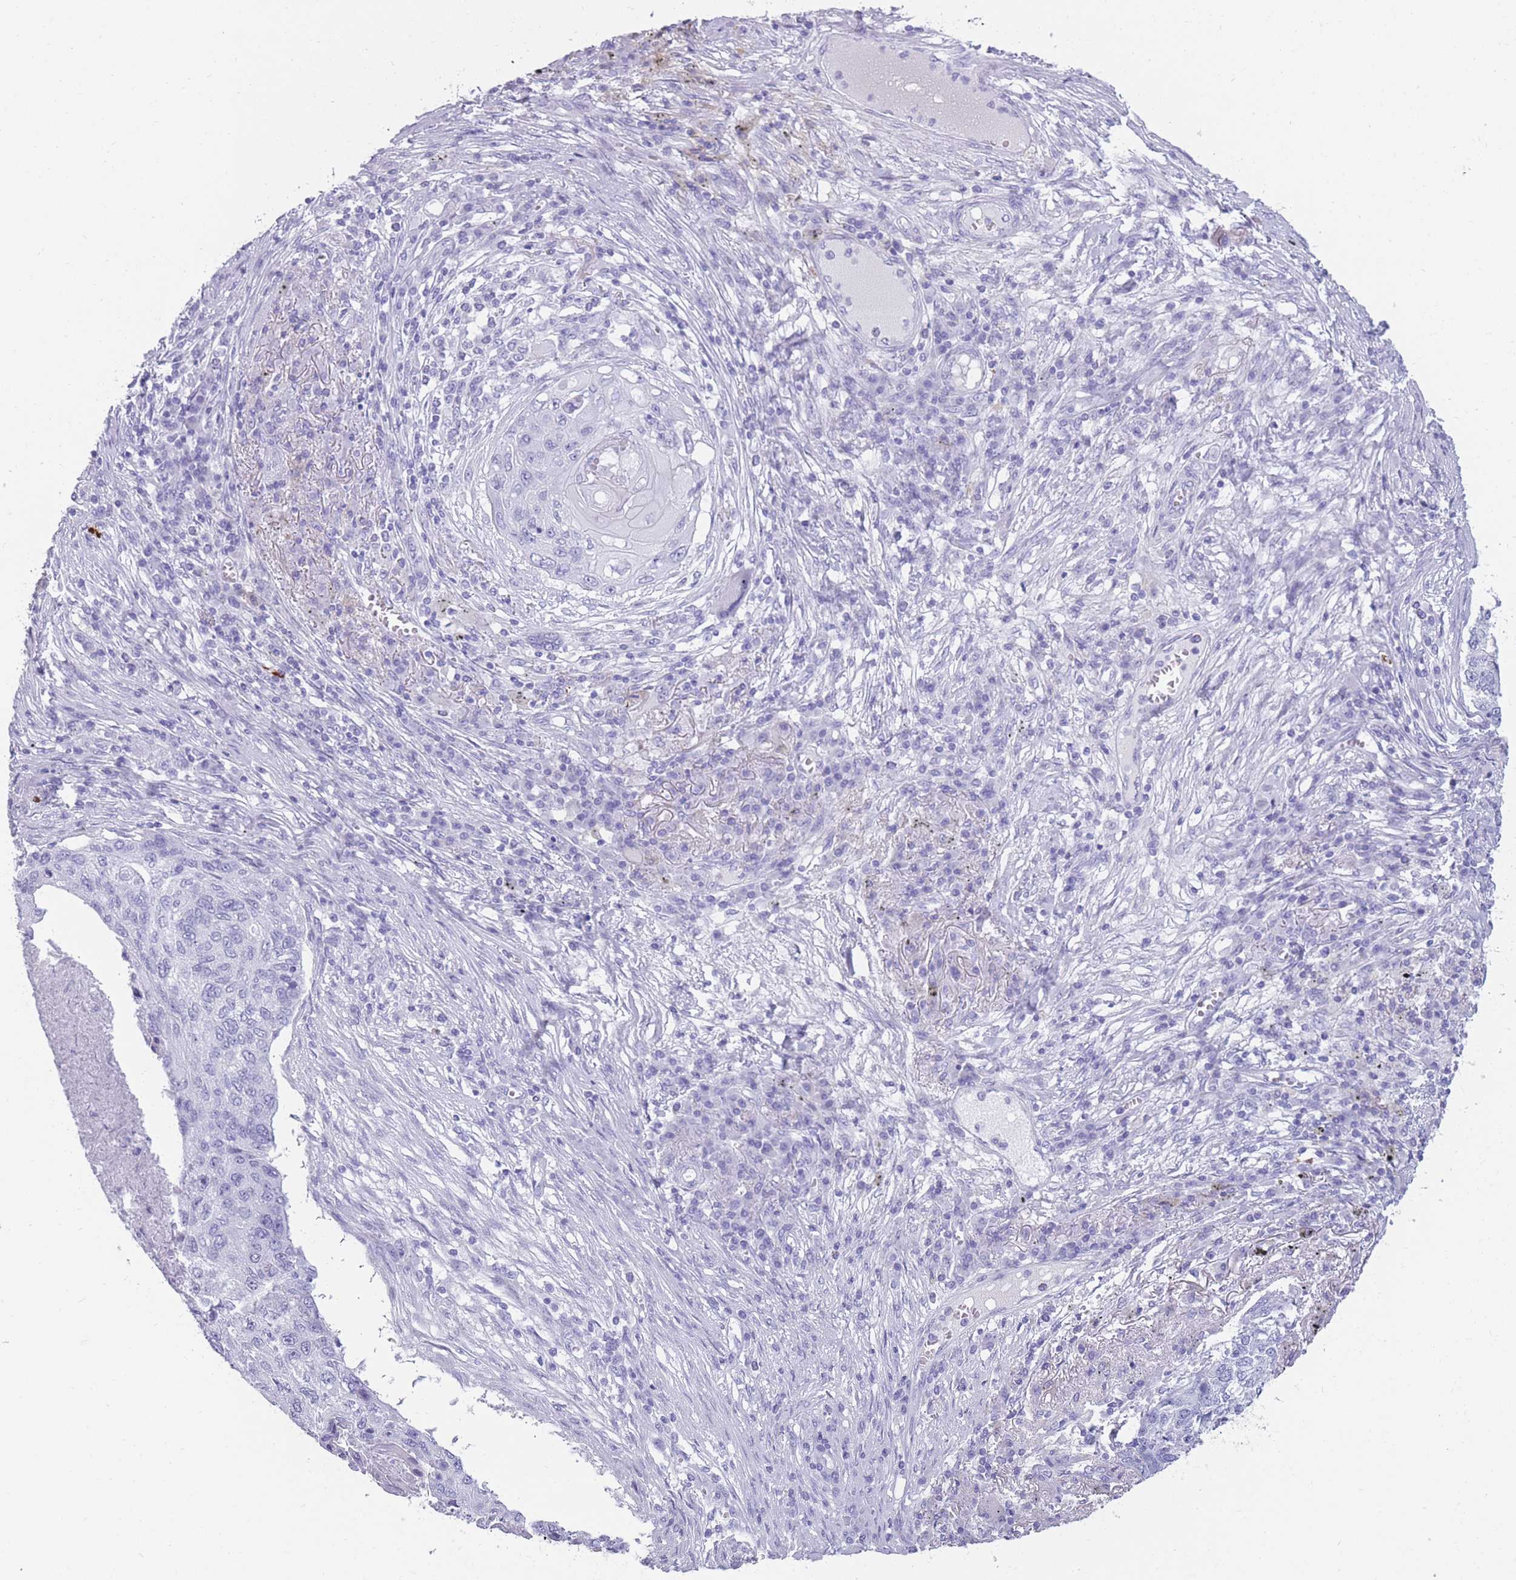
{"staining": {"intensity": "negative", "quantity": "none", "location": "none"}, "tissue": "lung cancer", "cell_type": "Tumor cells", "image_type": "cancer", "snomed": [{"axis": "morphology", "description": "Squamous cell carcinoma, NOS"}, {"axis": "topography", "description": "Lung"}], "caption": "DAB immunohistochemical staining of lung cancer demonstrates no significant staining in tumor cells.", "gene": "TNFSF11", "patient": {"sex": "female", "age": 63}}